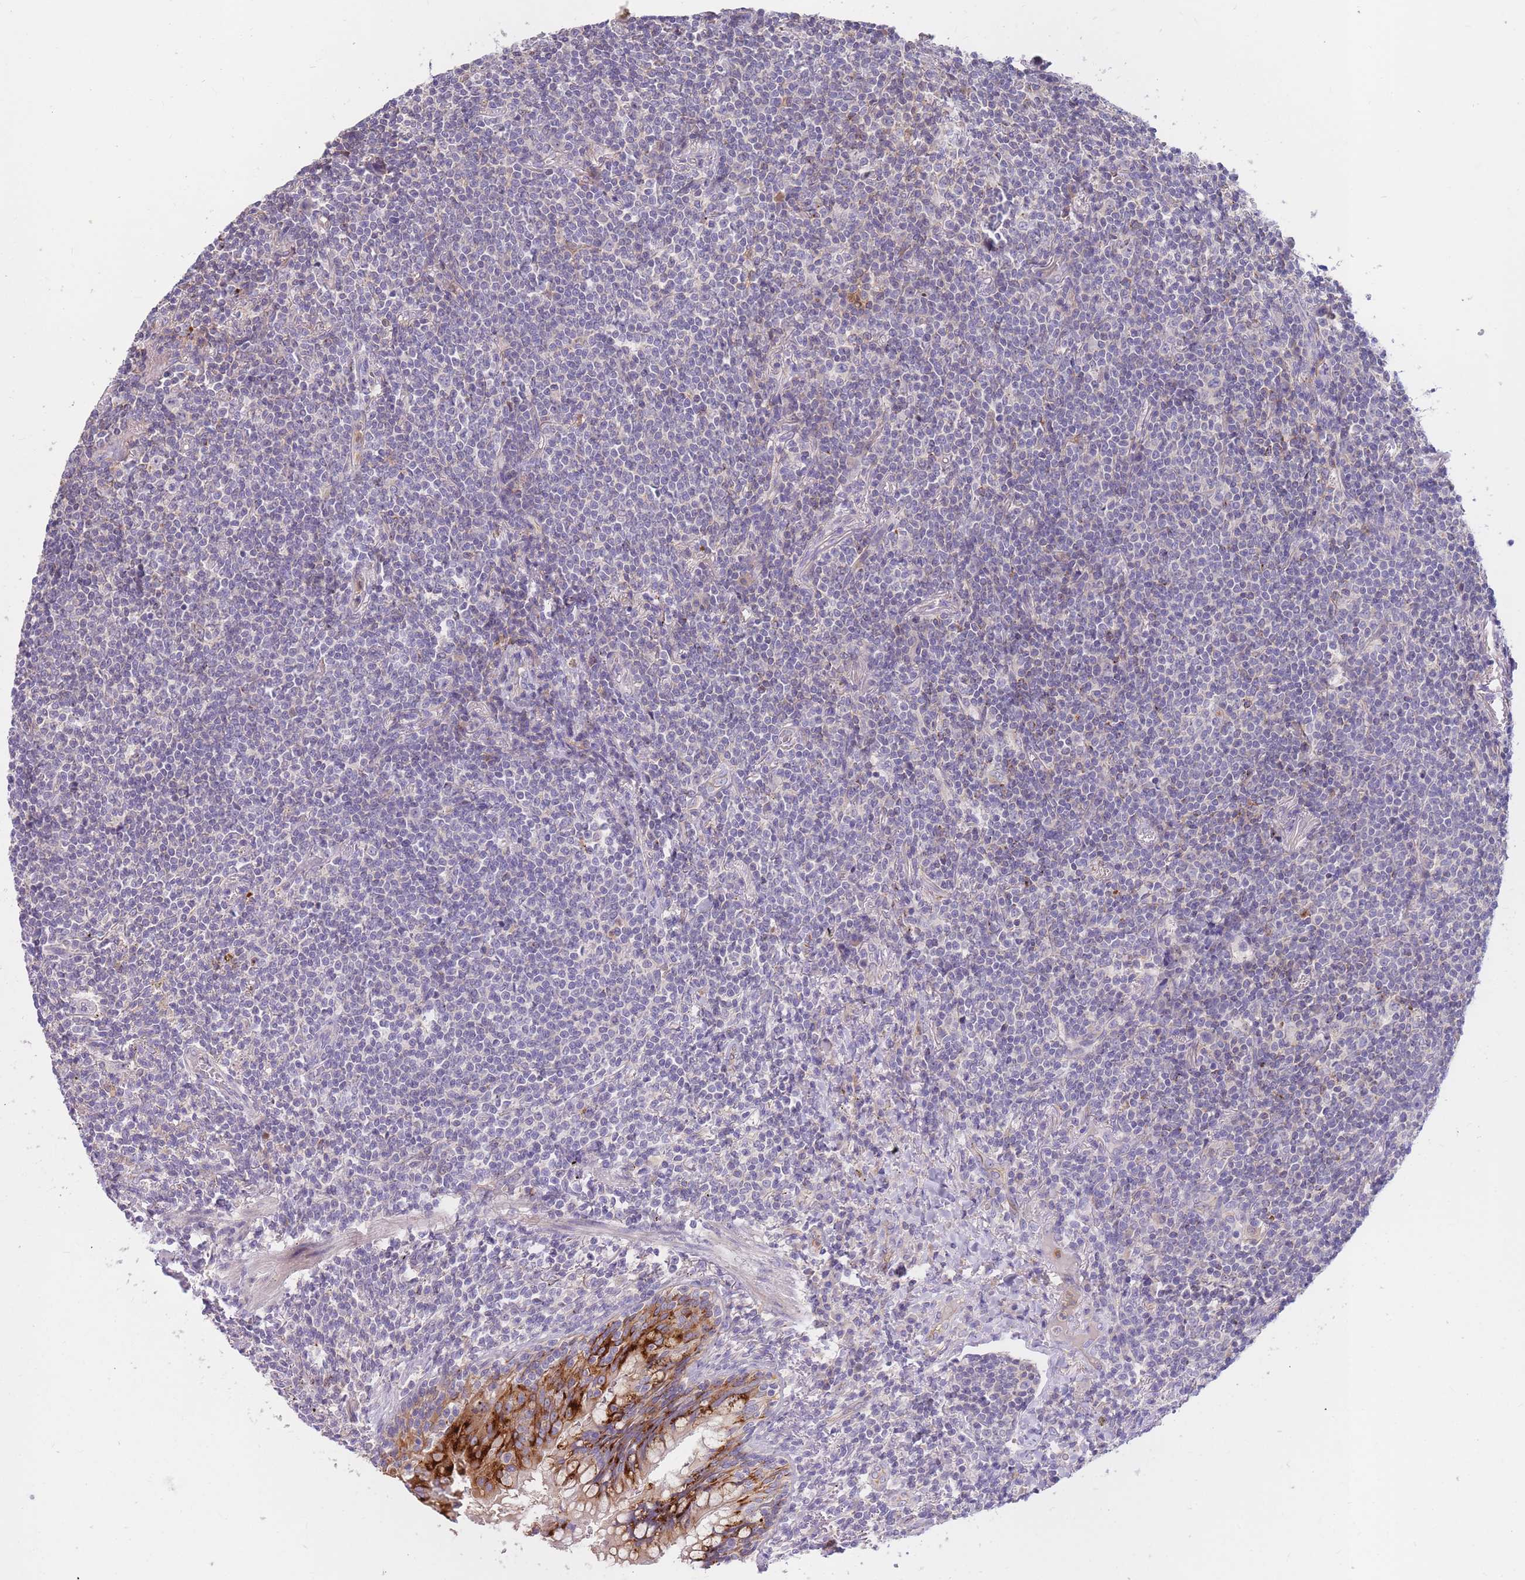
{"staining": {"intensity": "negative", "quantity": "none", "location": "none"}, "tissue": "lymphoma", "cell_type": "Tumor cells", "image_type": "cancer", "snomed": [{"axis": "morphology", "description": "Malignant lymphoma, non-Hodgkin's type, Low grade"}, {"axis": "topography", "description": "Lung"}], "caption": "Immunohistochemical staining of human low-grade malignant lymphoma, non-Hodgkin's type demonstrates no significant expression in tumor cells.", "gene": "BORCS5", "patient": {"sex": "female", "age": 71}}